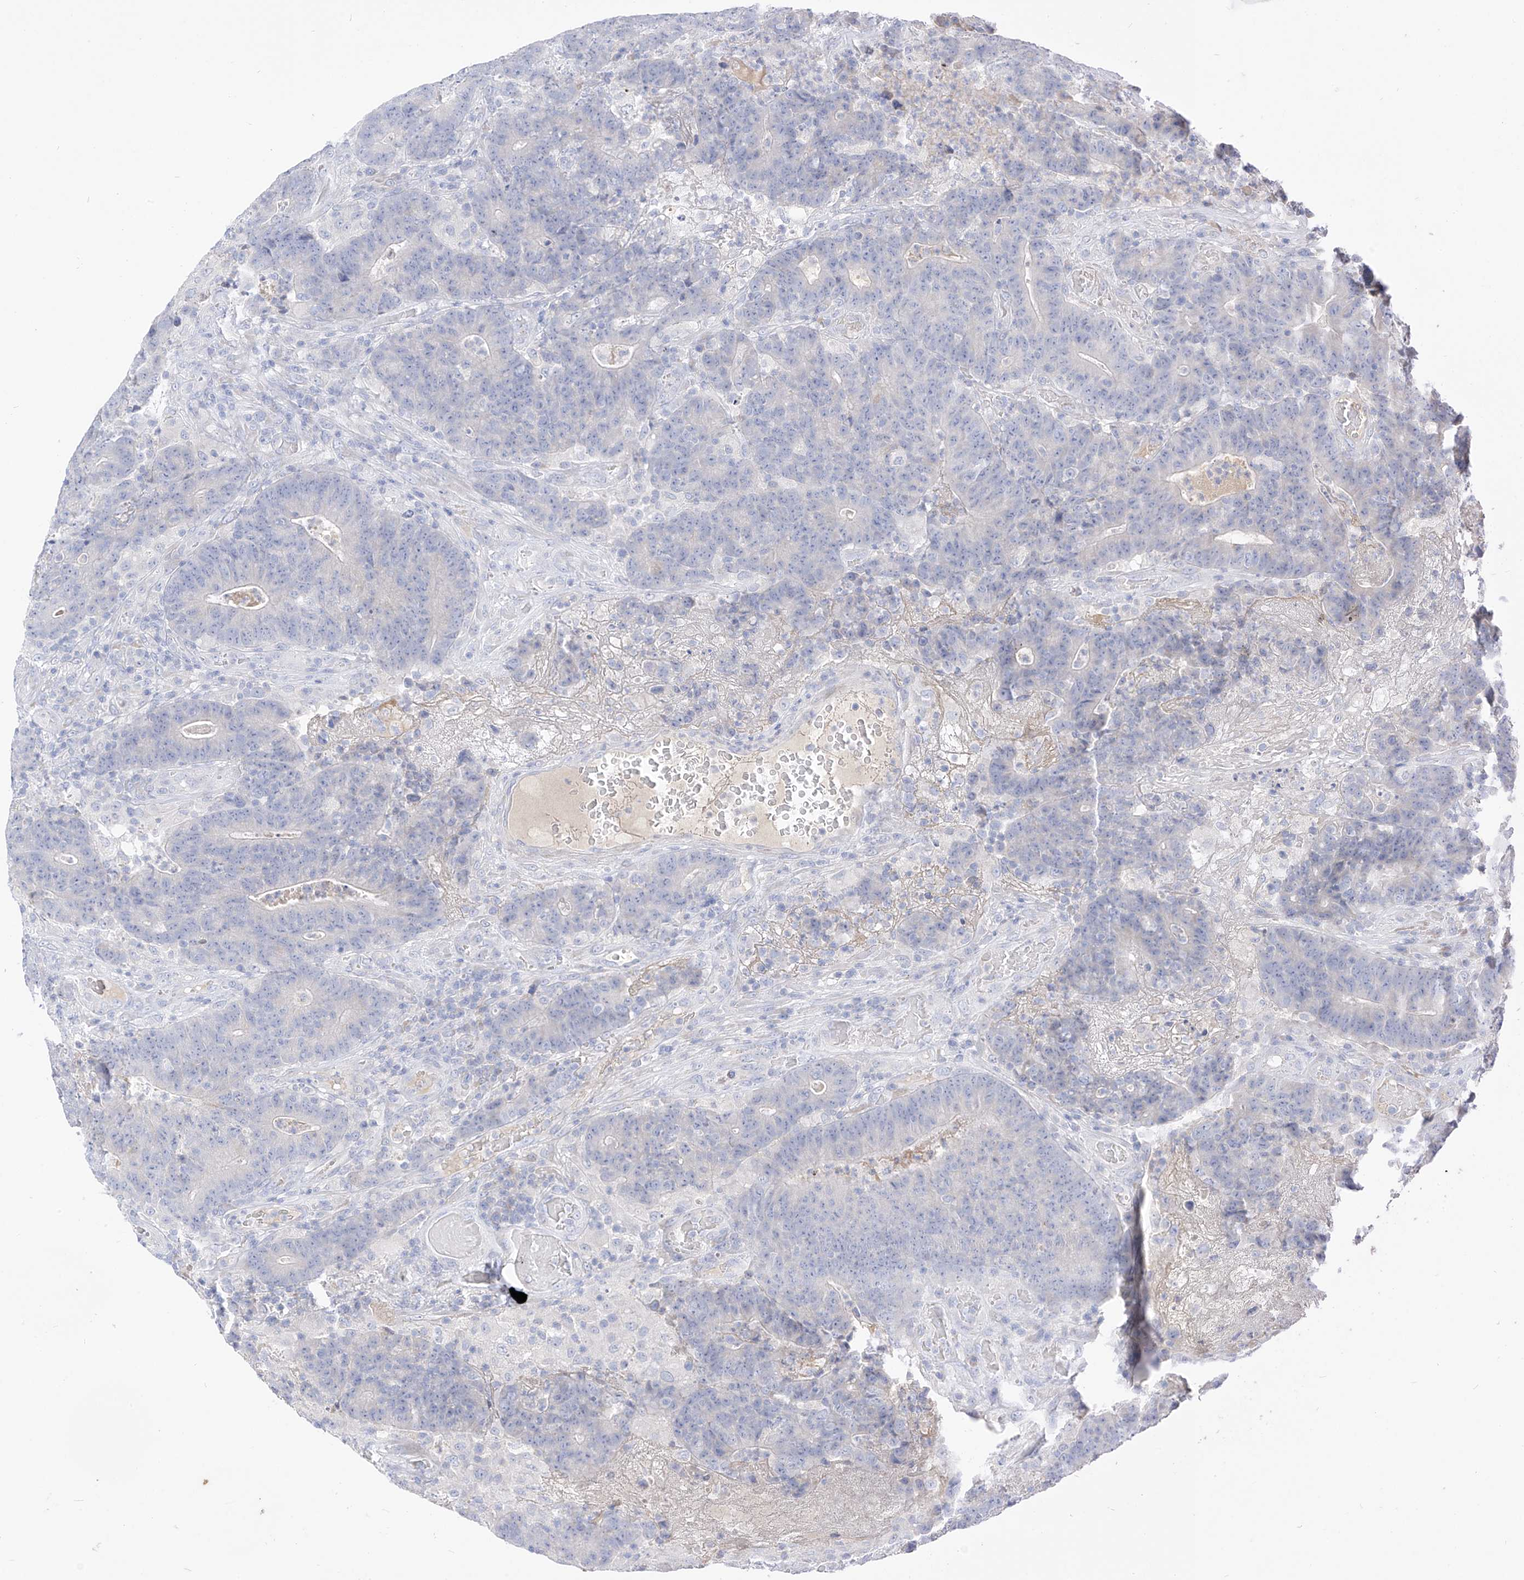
{"staining": {"intensity": "negative", "quantity": "none", "location": "none"}, "tissue": "colorectal cancer", "cell_type": "Tumor cells", "image_type": "cancer", "snomed": [{"axis": "morphology", "description": "Normal tissue, NOS"}, {"axis": "morphology", "description": "Adenocarcinoma, NOS"}, {"axis": "topography", "description": "Colon"}], "caption": "Colorectal cancer (adenocarcinoma) was stained to show a protein in brown. There is no significant positivity in tumor cells.", "gene": "RASA2", "patient": {"sex": "female", "age": 75}}